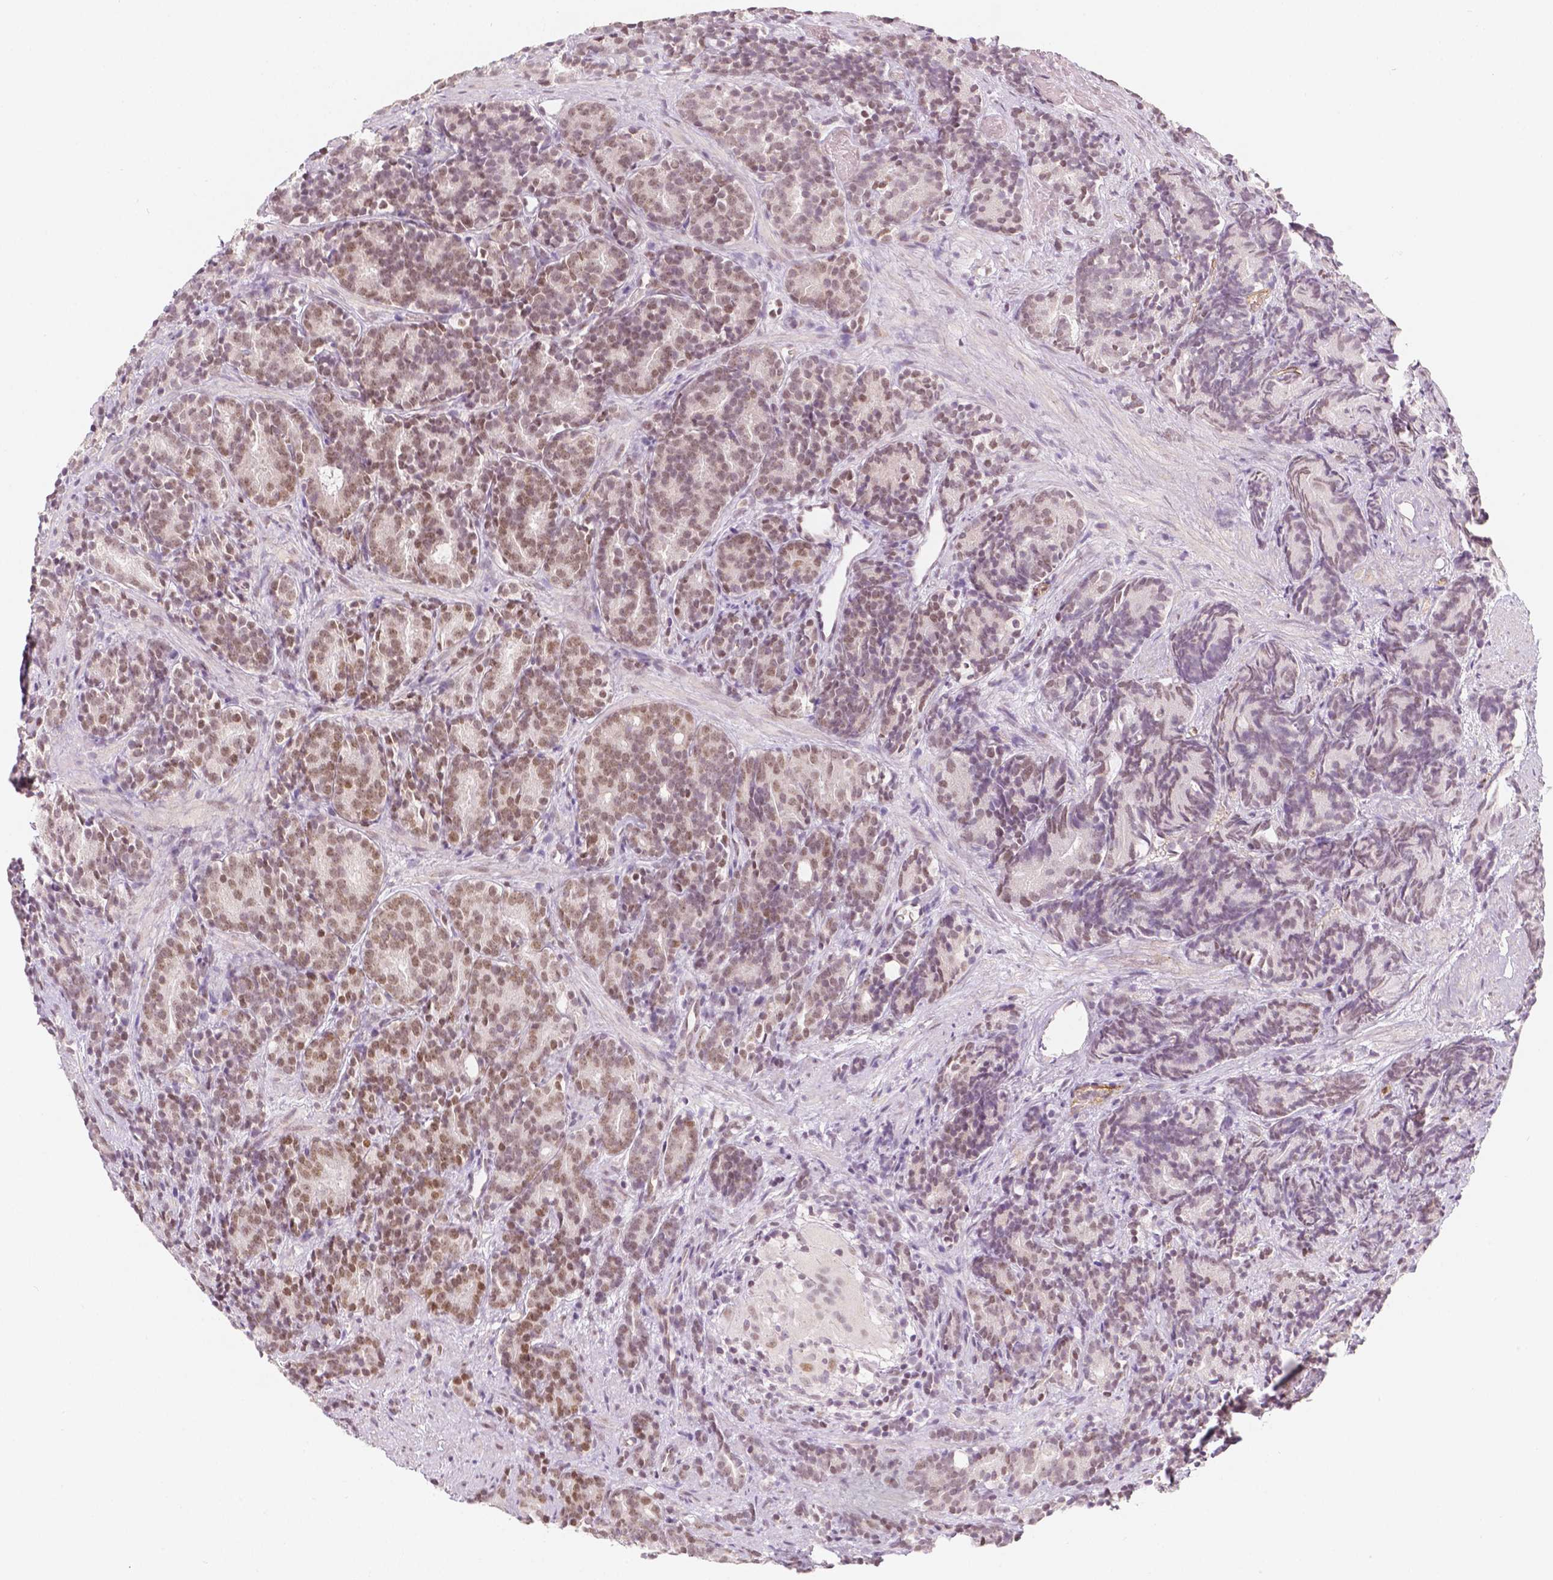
{"staining": {"intensity": "moderate", "quantity": ">75%", "location": "nuclear"}, "tissue": "prostate cancer", "cell_type": "Tumor cells", "image_type": "cancer", "snomed": [{"axis": "morphology", "description": "Adenocarcinoma, High grade"}, {"axis": "topography", "description": "Prostate"}], "caption": "Immunohistochemistry (IHC) of prostate high-grade adenocarcinoma reveals medium levels of moderate nuclear positivity in approximately >75% of tumor cells. (DAB (3,3'-diaminobenzidine) IHC, brown staining for protein, blue staining for nuclei).", "gene": "KDM5B", "patient": {"sex": "male", "age": 84}}